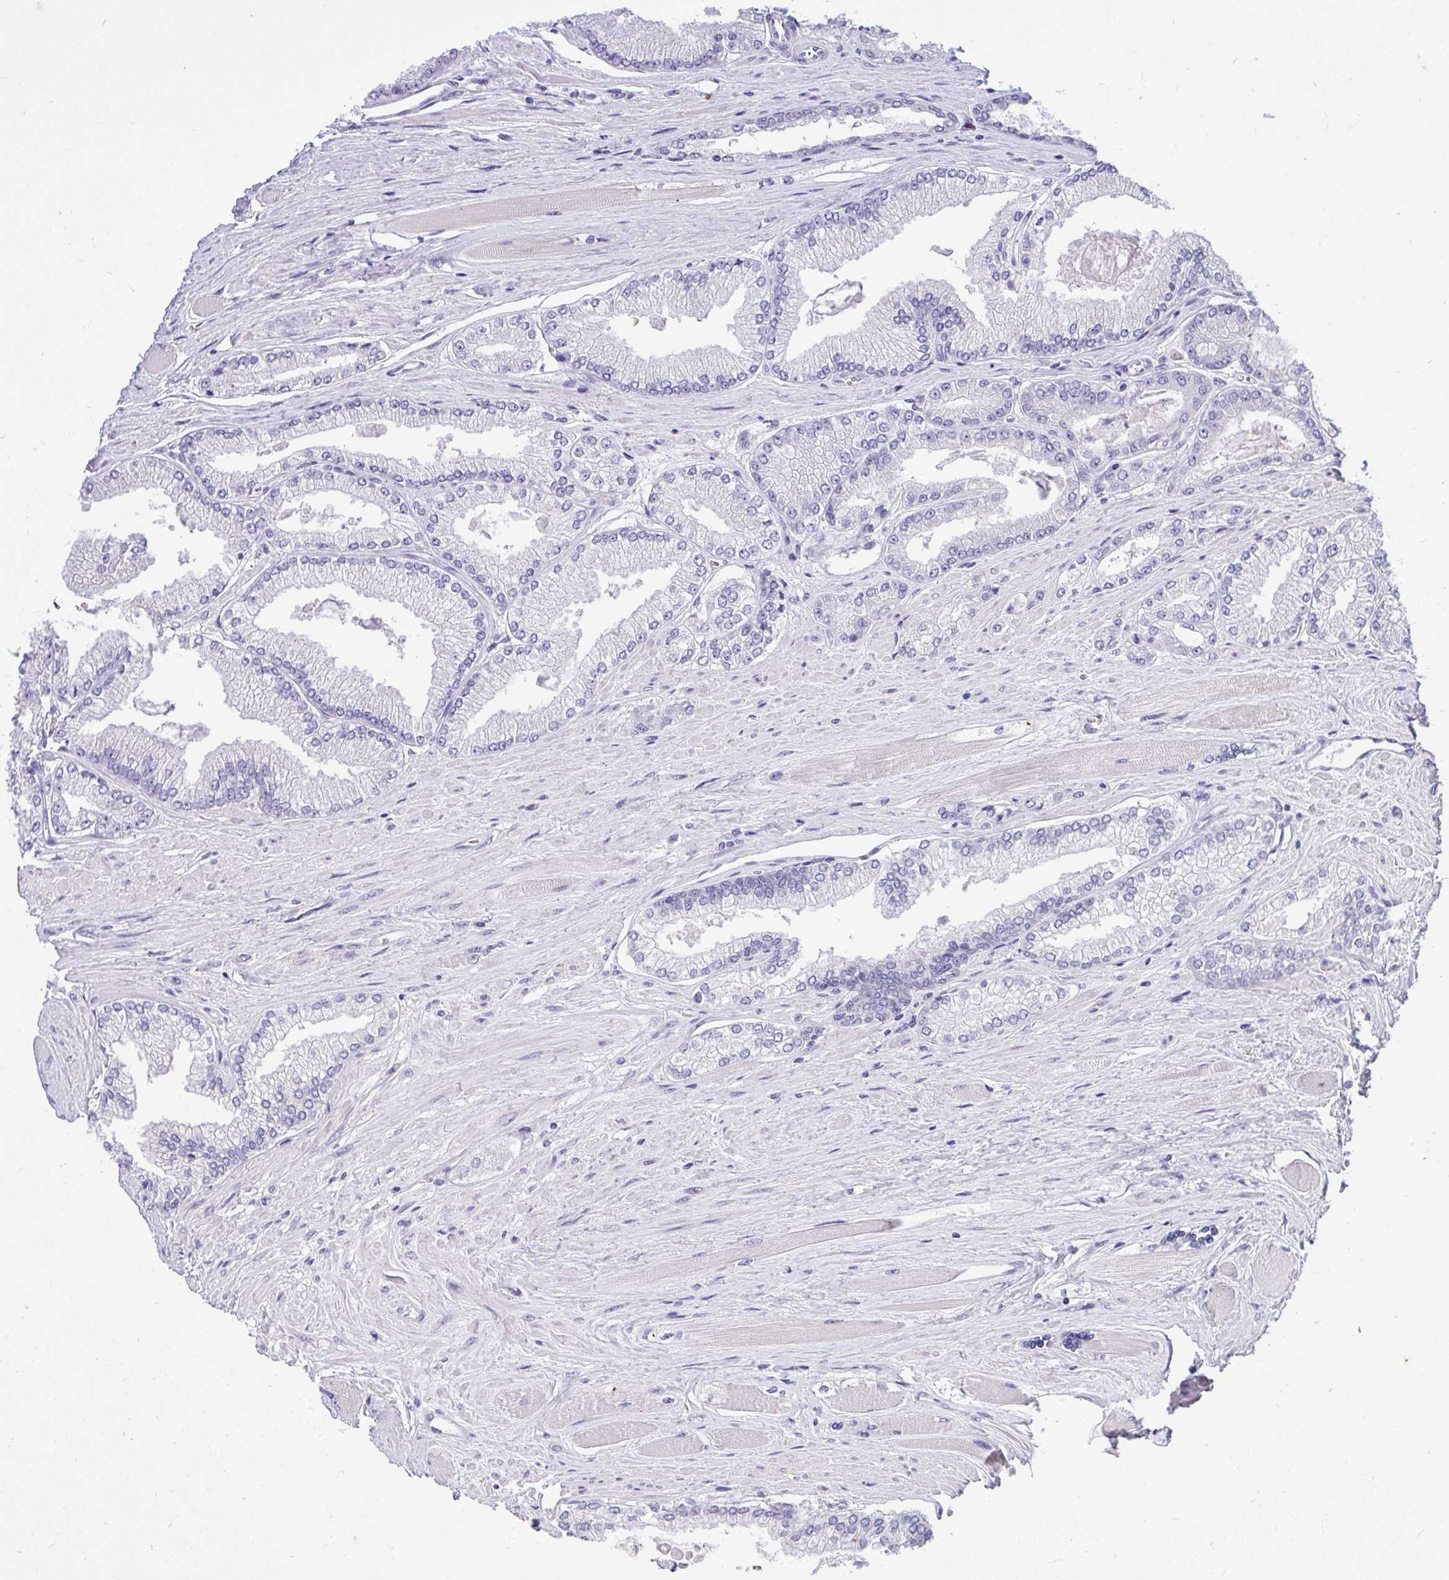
{"staining": {"intensity": "negative", "quantity": "none", "location": "none"}, "tissue": "prostate cancer", "cell_type": "Tumor cells", "image_type": "cancer", "snomed": [{"axis": "morphology", "description": "Adenocarcinoma, Low grade"}, {"axis": "topography", "description": "Prostate"}], "caption": "Immunohistochemistry (IHC) micrograph of human prostate low-grade adenocarcinoma stained for a protein (brown), which displays no staining in tumor cells.", "gene": "CEACAM18", "patient": {"sex": "male", "age": 67}}